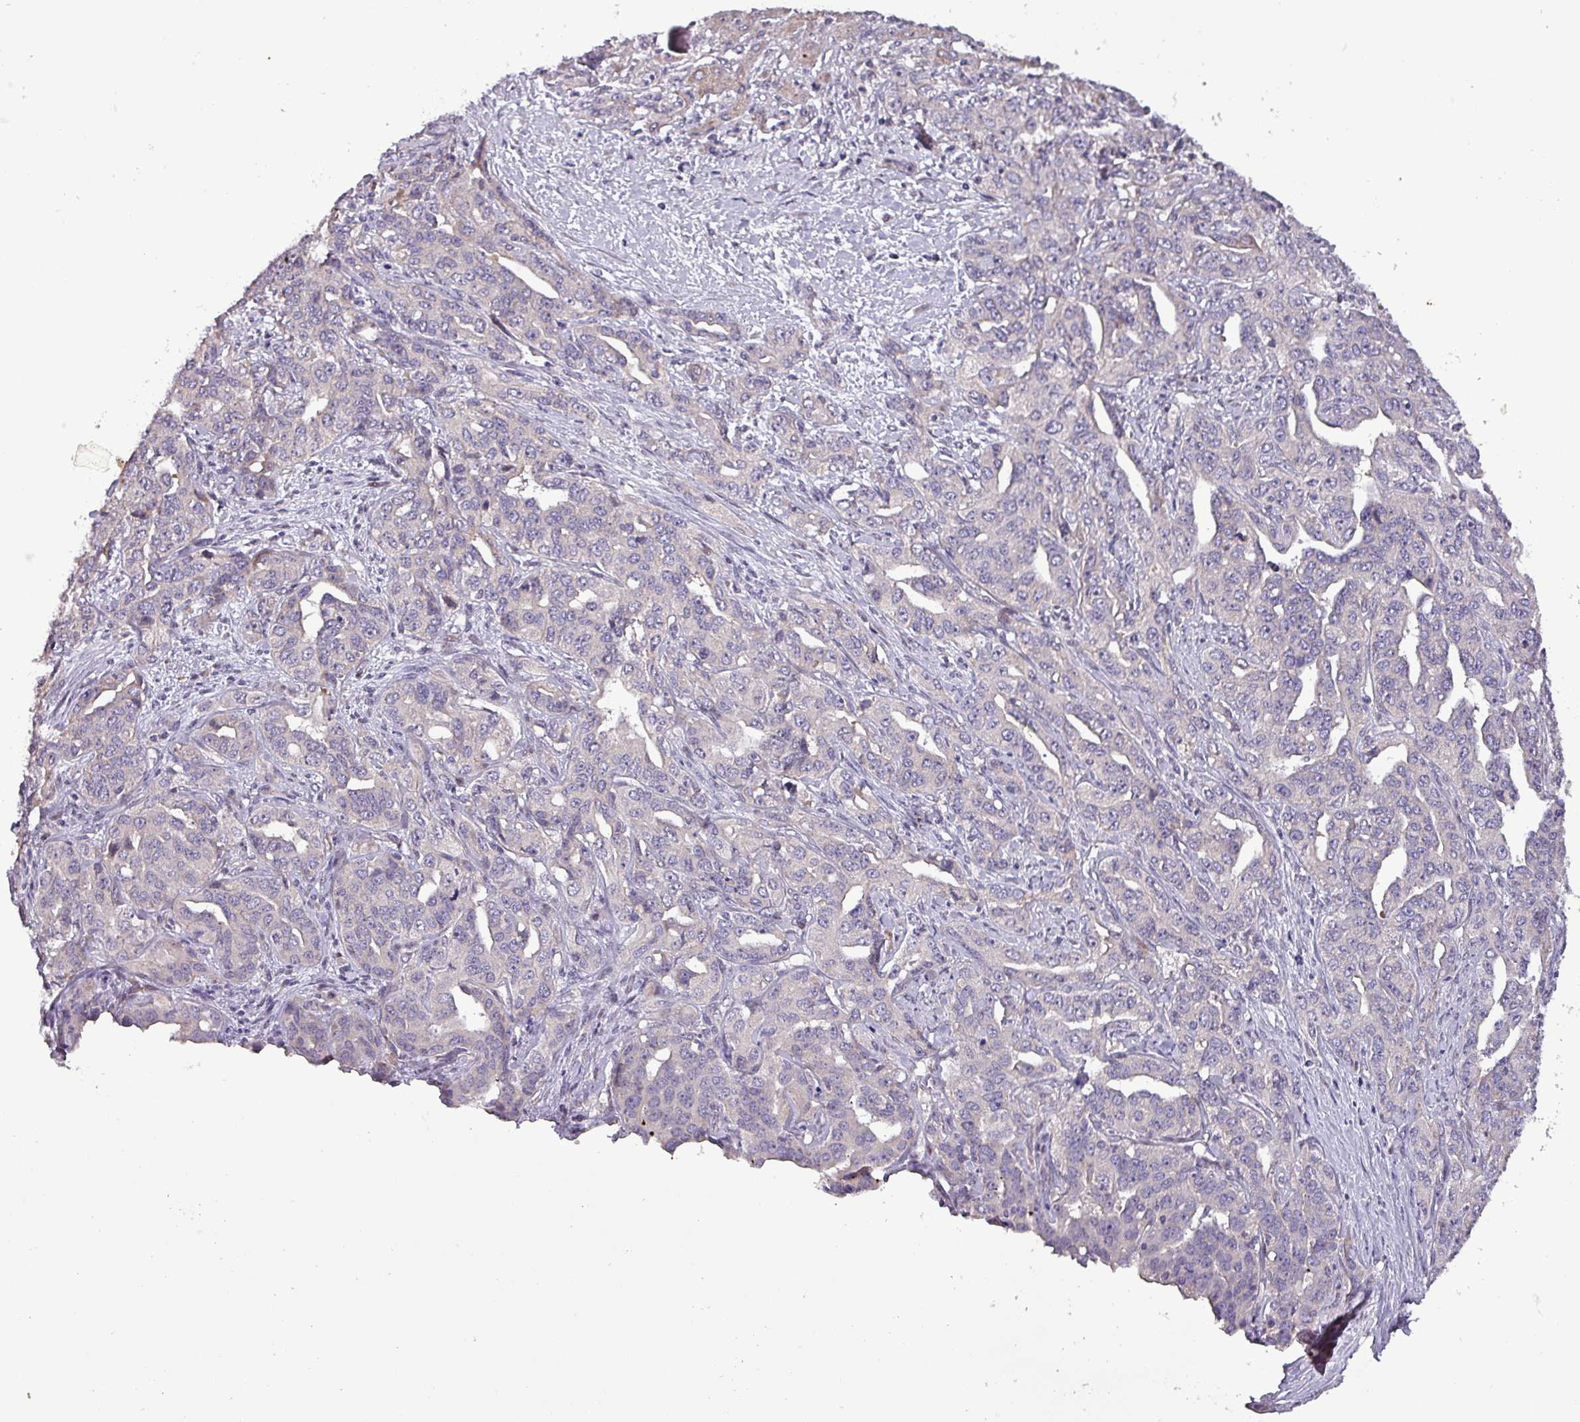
{"staining": {"intensity": "negative", "quantity": "none", "location": "none"}, "tissue": "liver cancer", "cell_type": "Tumor cells", "image_type": "cancer", "snomed": [{"axis": "morphology", "description": "Cholangiocarcinoma"}, {"axis": "topography", "description": "Liver"}], "caption": "Image shows no protein positivity in tumor cells of liver cancer (cholangiocarcinoma) tissue.", "gene": "GRAPL", "patient": {"sex": "male", "age": 59}}